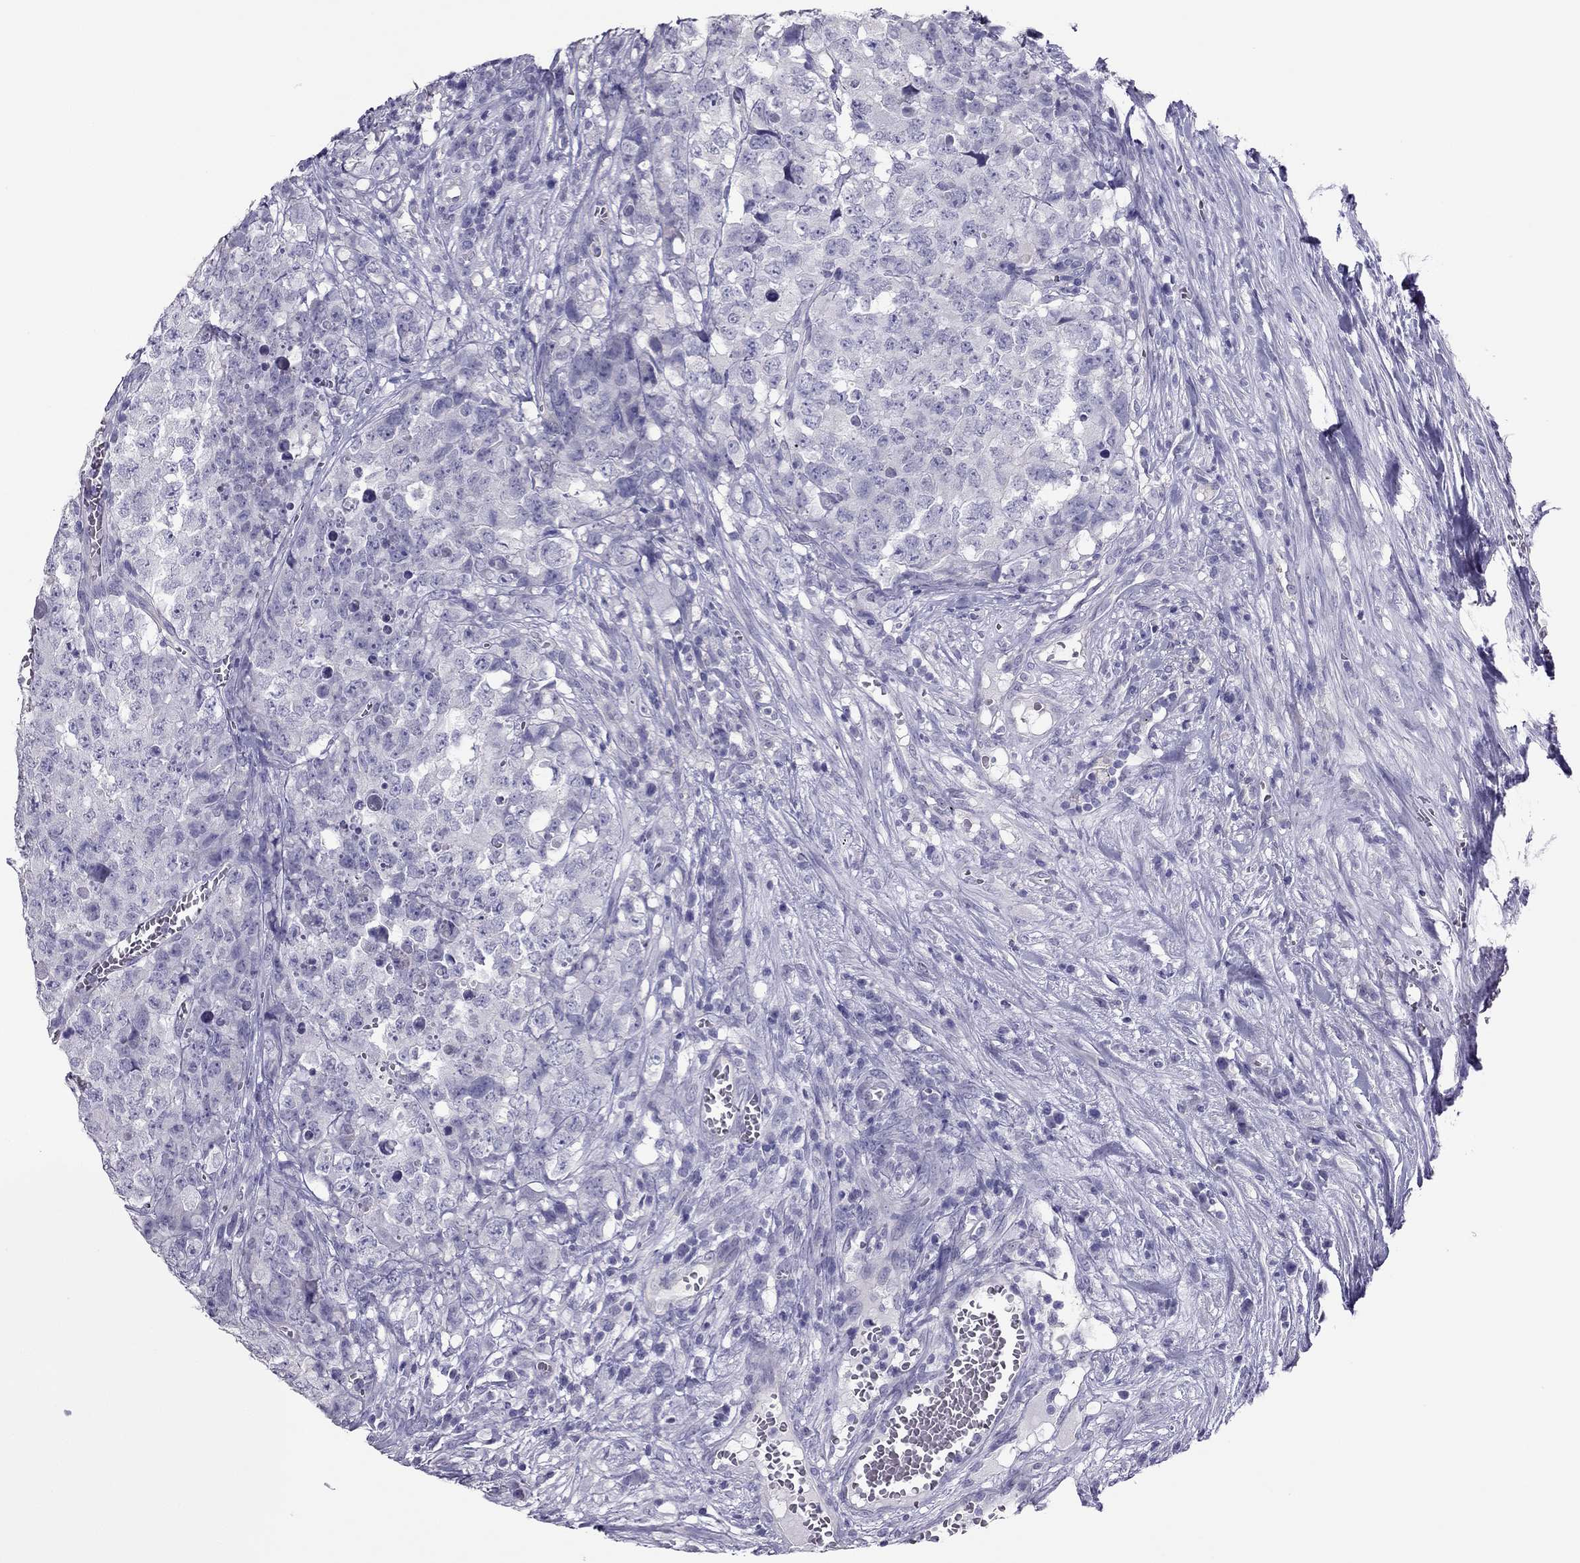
{"staining": {"intensity": "negative", "quantity": "none", "location": "none"}, "tissue": "testis cancer", "cell_type": "Tumor cells", "image_type": "cancer", "snomed": [{"axis": "morphology", "description": "Carcinoma, Embryonal, NOS"}, {"axis": "topography", "description": "Testis"}], "caption": "DAB immunohistochemical staining of testis cancer (embryonal carcinoma) shows no significant expression in tumor cells.", "gene": "PDE6A", "patient": {"sex": "male", "age": 23}}